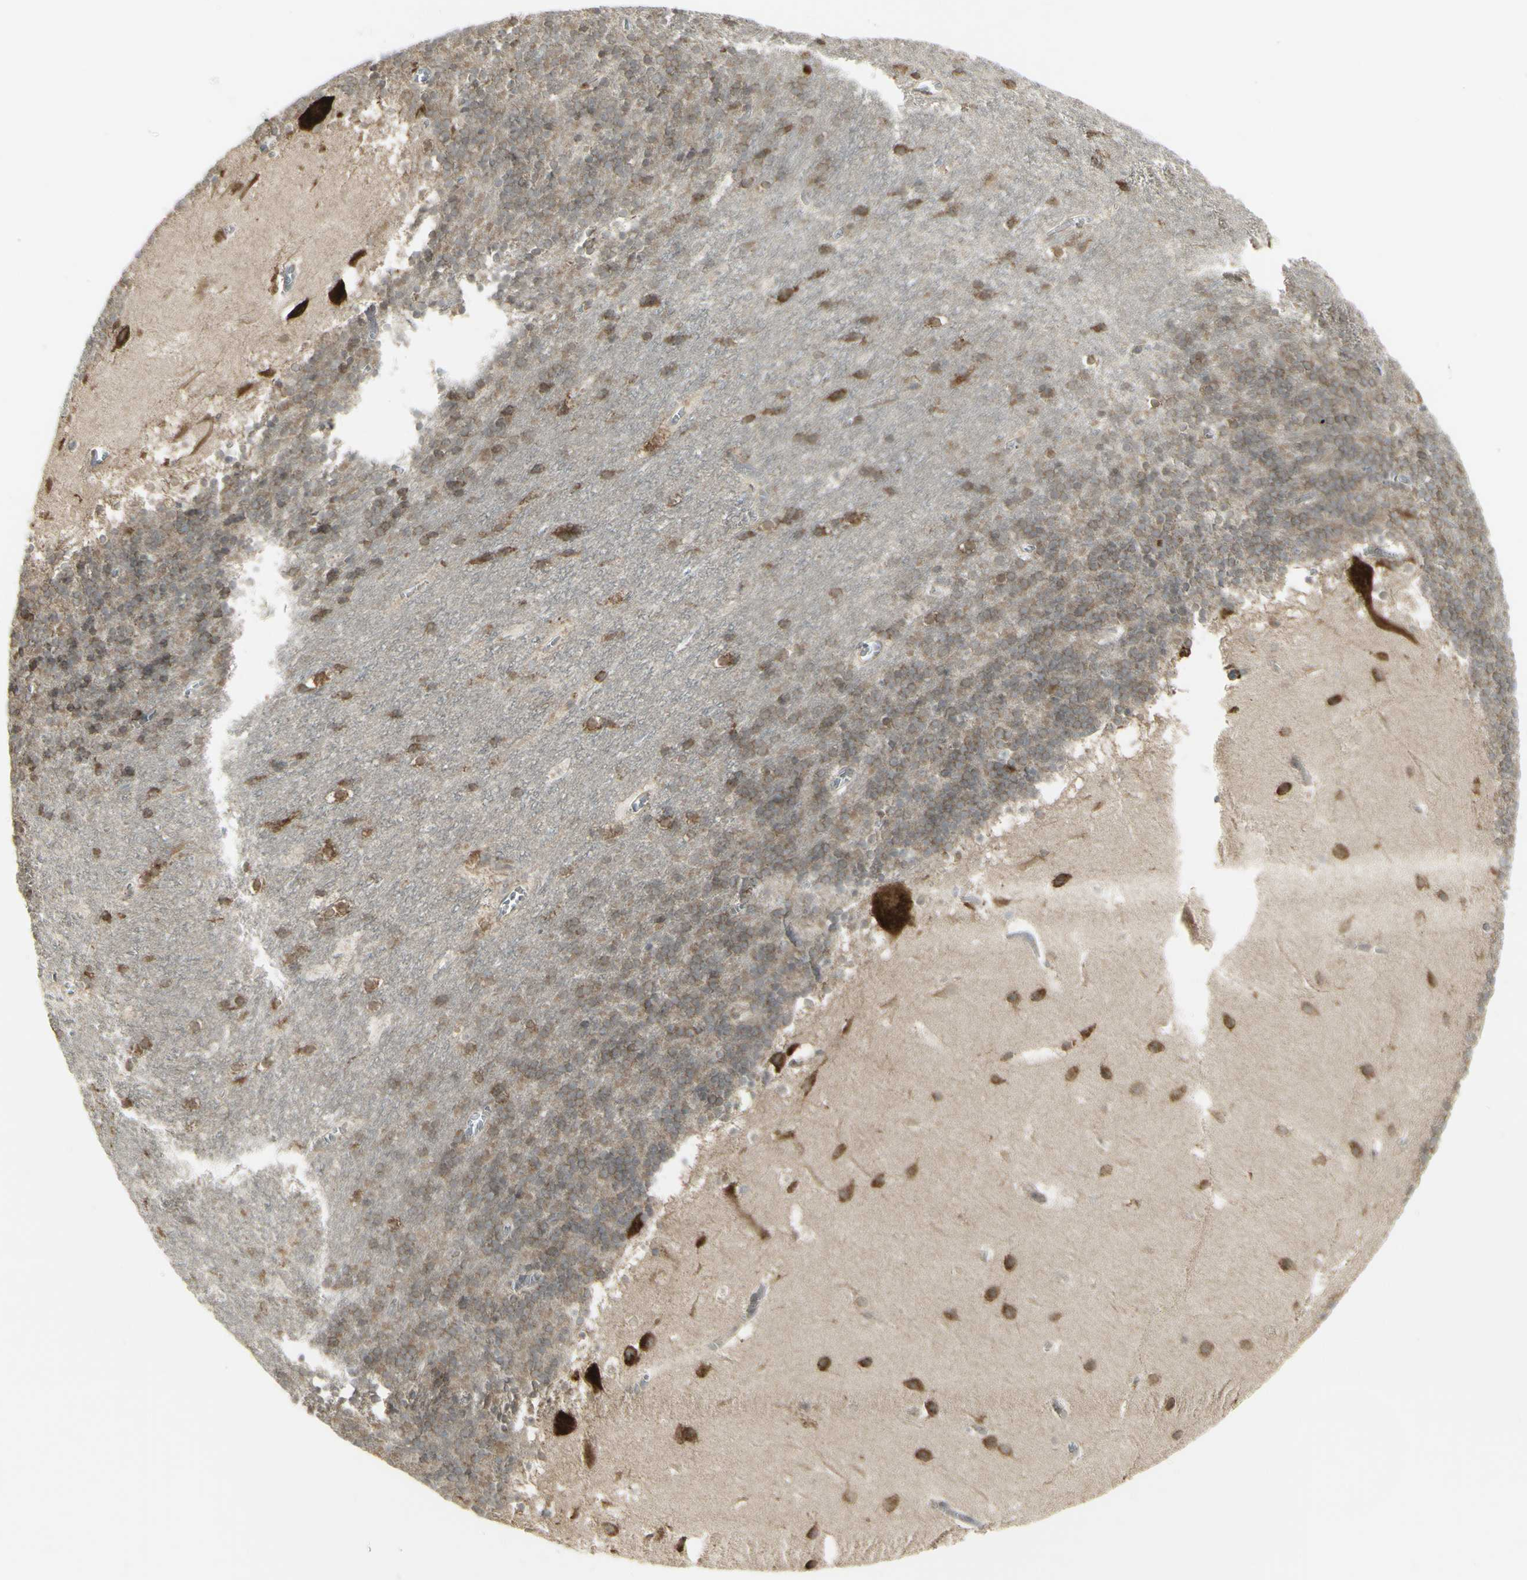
{"staining": {"intensity": "weak", "quantity": ">75%", "location": "cytoplasmic/membranous"}, "tissue": "cerebellum", "cell_type": "Cells in granular layer", "image_type": "normal", "snomed": [{"axis": "morphology", "description": "Normal tissue, NOS"}, {"axis": "topography", "description": "Cerebellum"}], "caption": "An immunohistochemistry micrograph of unremarkable tissue is shown. Protein staining in brown shows weak cytoplasmic/membranous positivity in cerebellum within cells in granular layer.", "gene": "FKBP3", "patient": {"sex": "male", "age": 45}}